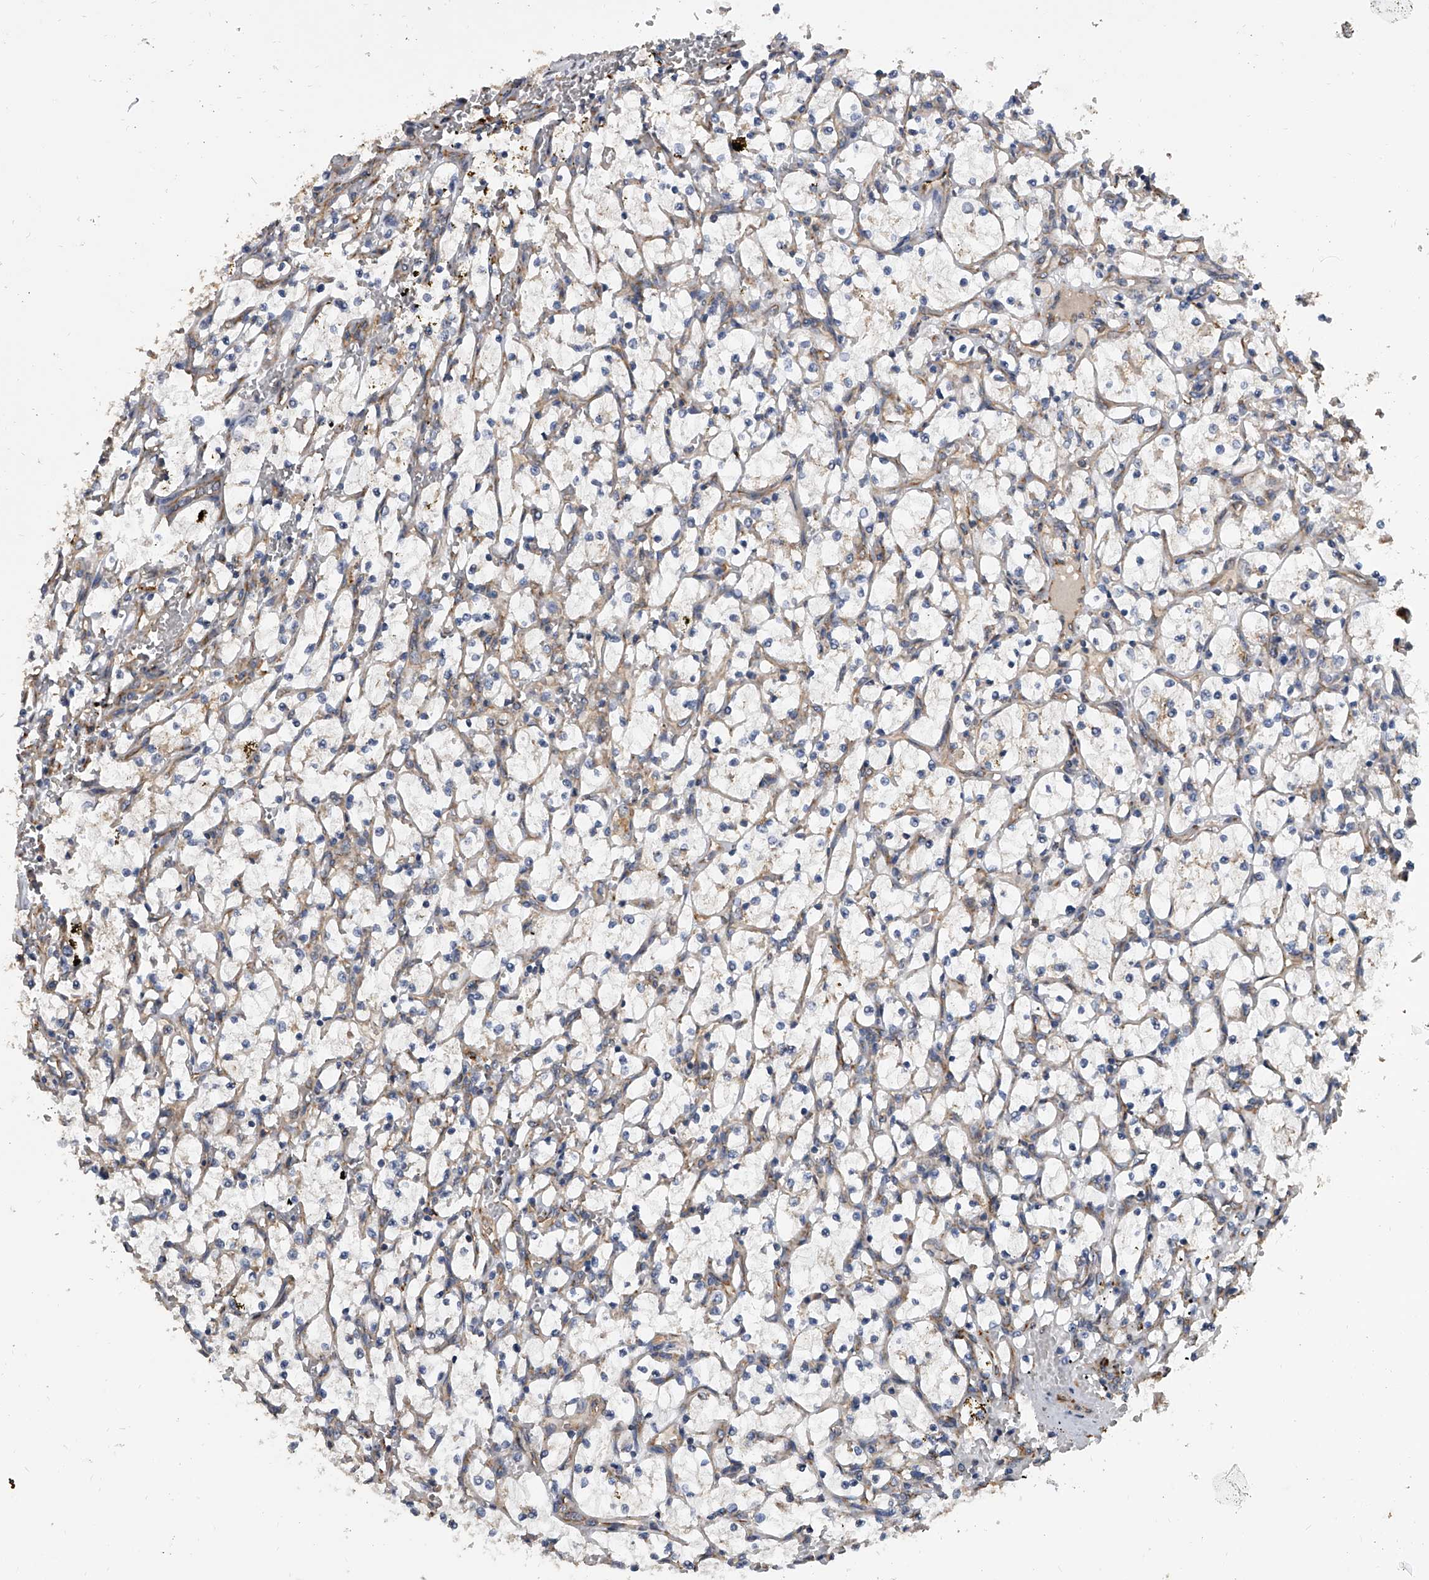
{"staining": {"intensity": "negative", "quantity": "none", "location": "none"}, "tissue": "renal cancer", "cell_type": "Tumor cells", "image_type": "cancer", "snomed": [{"axis": "morphology", "description": "Adenocarcinoma, NOS"}, {"axis": "topography", "description": "Kidney"}], "caption": "Renal adenocarcinoma was stained to show a protein in brown. There is no significant expression in tumor cells.", "gene": "EXOC4", "patient": {"sex": "female", "age": 69}}